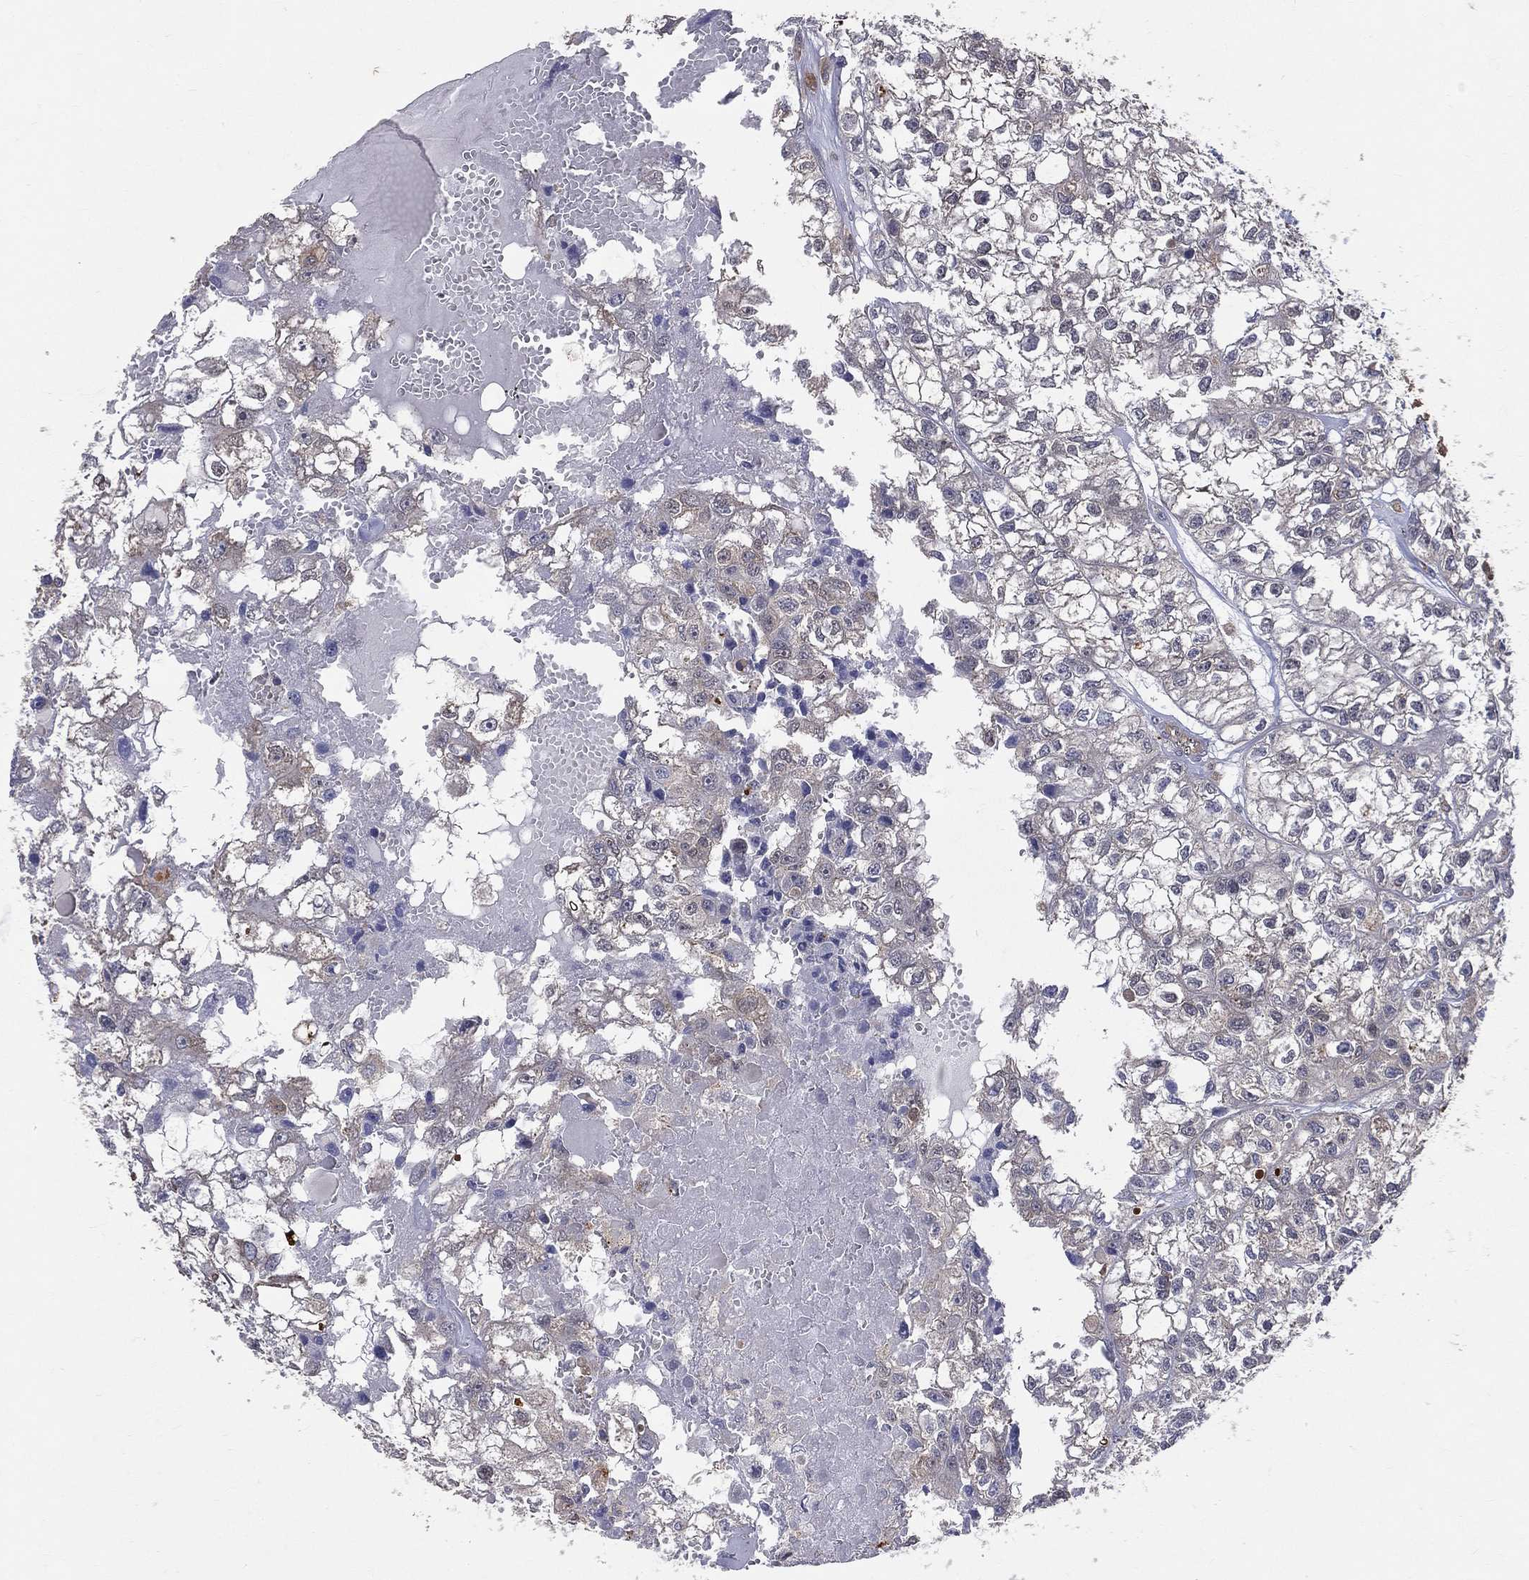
{"staining": {"intensity": "negative", "quantity": "none", "location": "none"}, "tissue": "renal cancer", "cell_type": "Tumor cells", "image_type": "cancer", "snomed": [{"axis": "morphology", "description": "Adenocarcinoma, NOS"}, {"axis": "topography", "description": "Kidney"}], "caption": "Adenocarcinoma (renal) stained for a protein using IHC exhibits no expression tumor cells.", "gene": "GMPR2", "patient": {"sex": "male", "age": 56}}